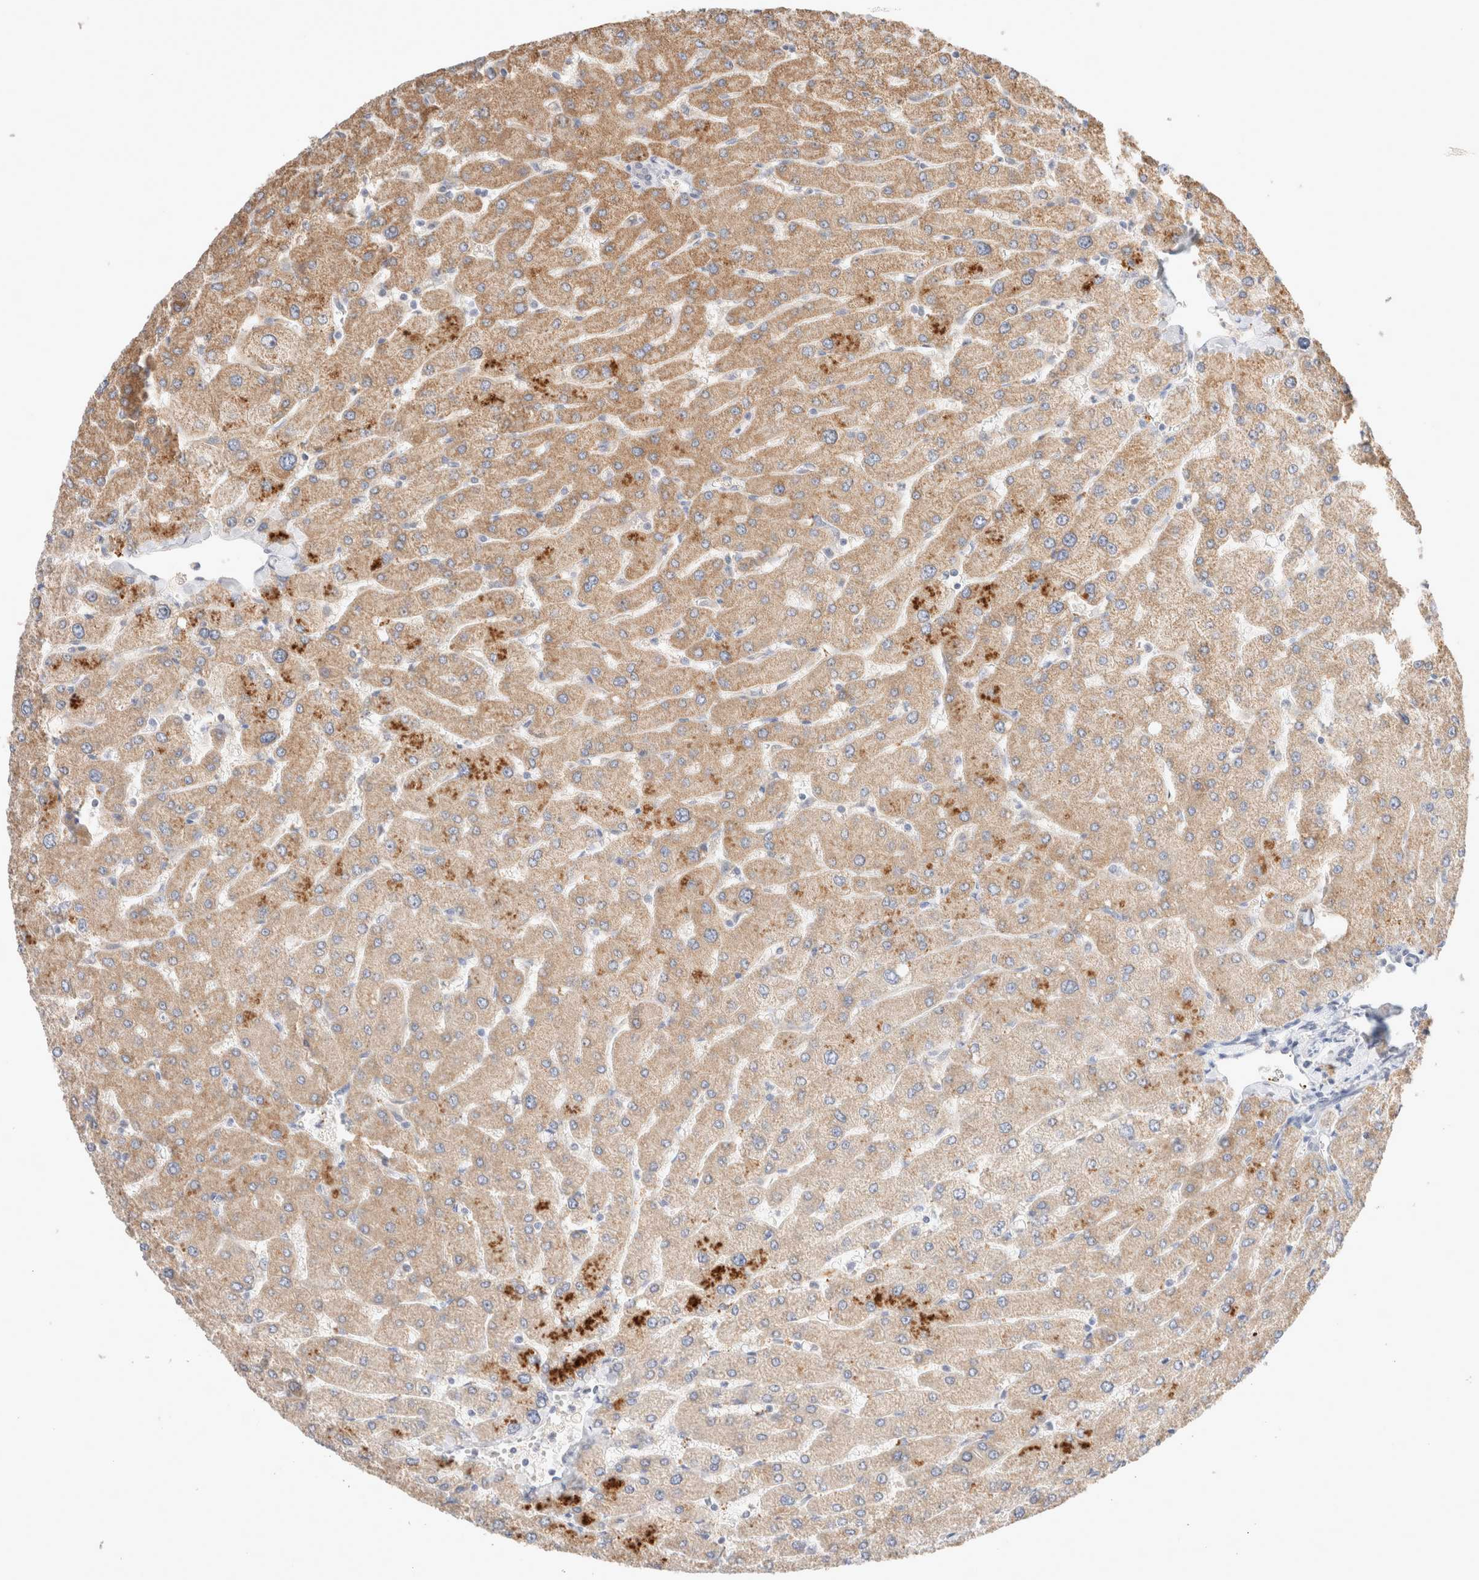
{"staining": {"intensity": "negative", "quantity": "none", "location": "none"}, "tissue": "liver", "cell_type": "Cholangiocytes", "image_type": "normal", "snomed": [{"axis": "morphology", "description": "Normal tissue, NOS"}, {"axis": "topography", "description": "Liver"}], "caption": "Immunohistochemical staining of unremarkable liver demonstrates no significant positivity in cholangiocytes. (DAB immunohistochemistry visualized using brightfield microscopy, high magnification).", "gene": "SPATA20", "patient": {"sex": "male", "age": 55}}